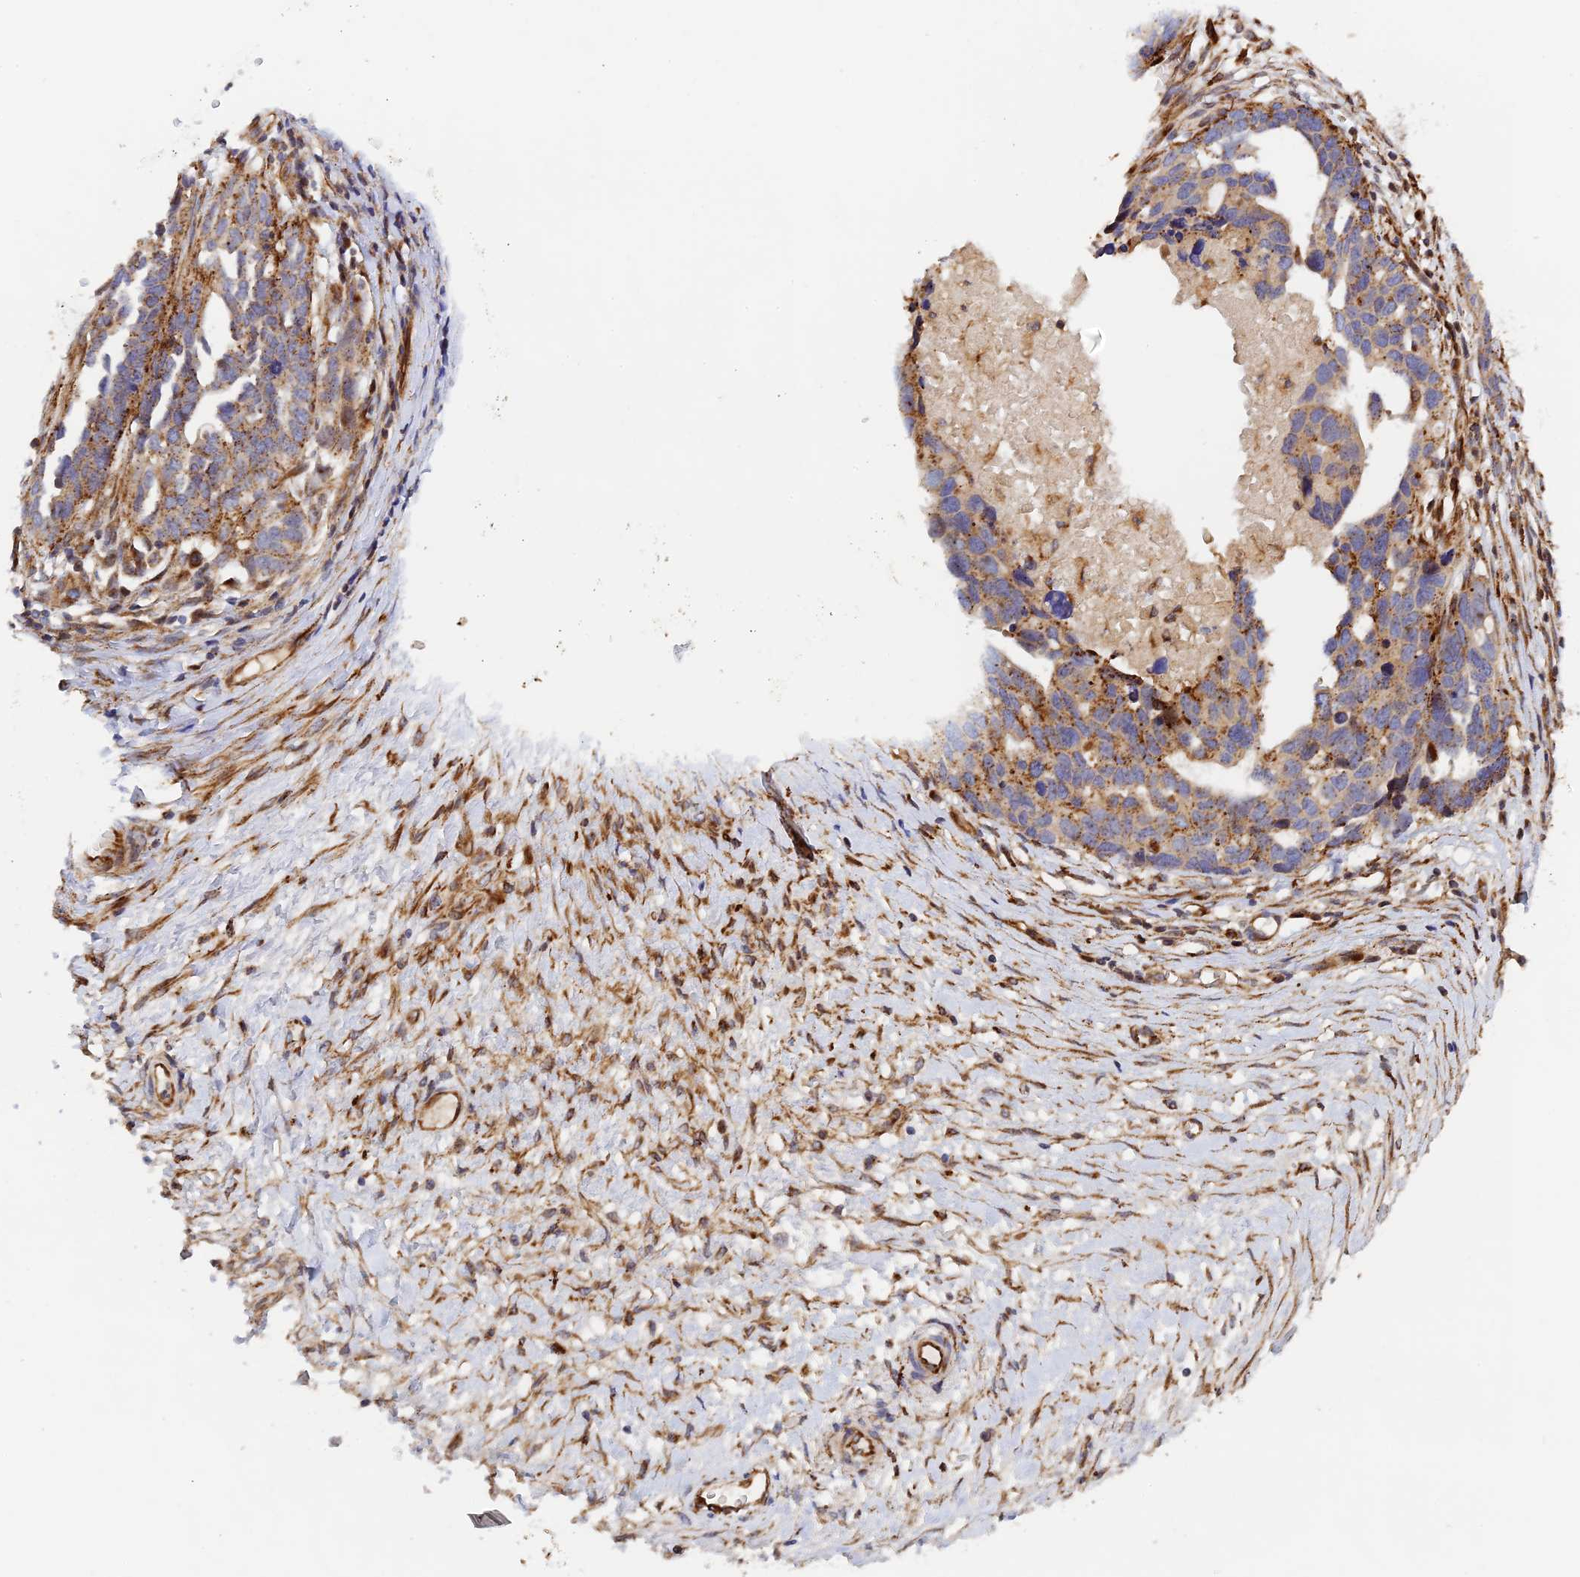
{"staining": {"intensity": "moderate", "quantity": ">75%", "location": "cytoplasmic/membranous"}, "tissue": "ovarian cancer", "cell_type": "Tumor cells", "image_type": "cancer", "snomed": [{"axis": "morphology", "description": "Cystadenocarcinoma, serous, NOS"}, {"axis": "topography", "description": "Ovary"}], "caption": "Immunohistochemical staining of serous cystadenocarcinoma (ovarian) demonstrates medium levels of moderate cytoplasmic/membranous protein positivity in about >75% of tumor cells. (brown staining indicates protein expression, while blue staining denotes nuclei).", "gene": "PPP2R3C", "patient": {"sex": "female", "age": 54}}